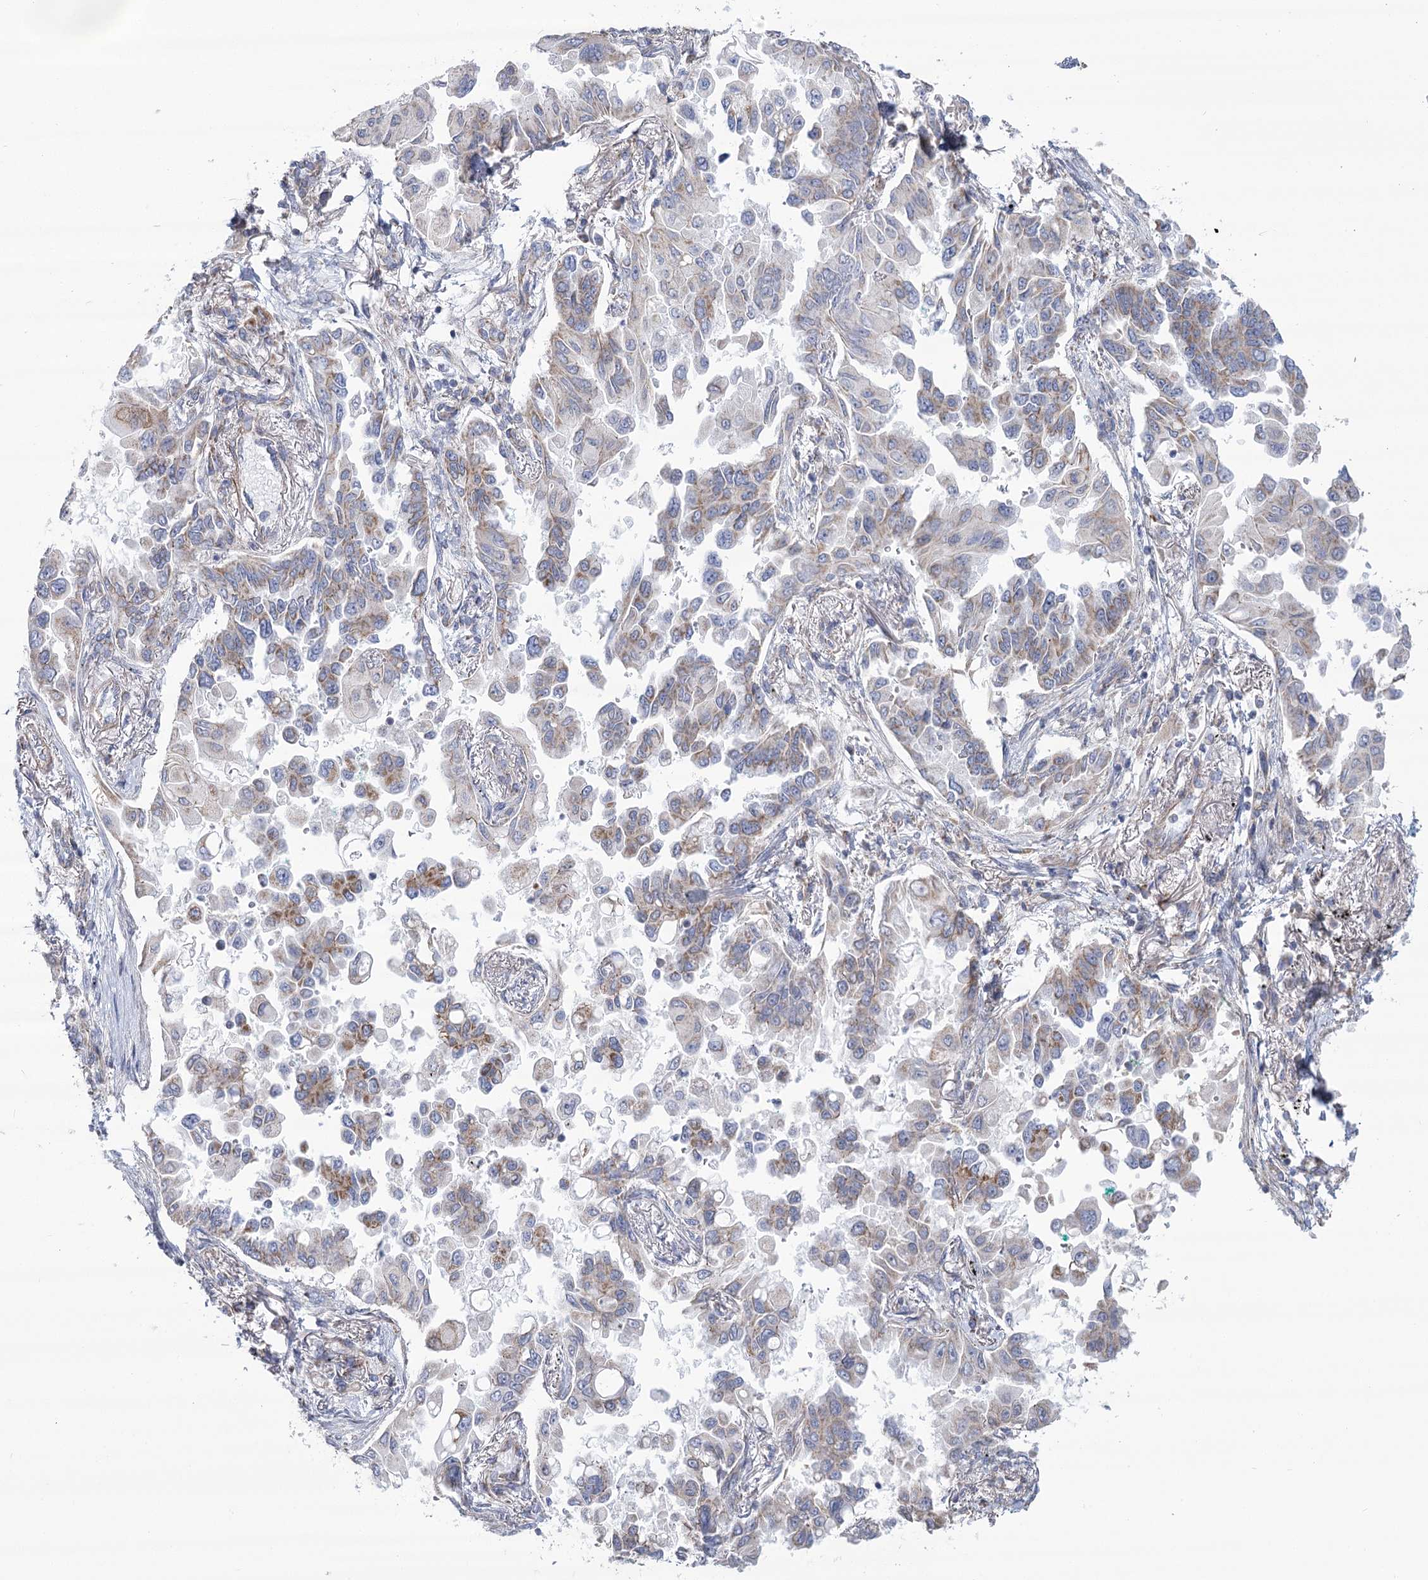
{"staining": {"intensity": "weak", "quantity": "<25%", "location": "cytoplasmic/membranous"}, "tissue": "lung cancer", "cell_type": "Tumor cells", "image_type": "cancer", "snomed": [{"axis": "morphology", "description": "Adenocarcinoma, NOS"}, {"axis": "topography", "description": "Lung"}], "caption": "An immunohistochemistry (IHC) micrograph of lung cancer is shown. There is no staining in tumor cells of lung cancer.", "gene": "SNX7", "patient": {"sex": "female", "age": 67}}